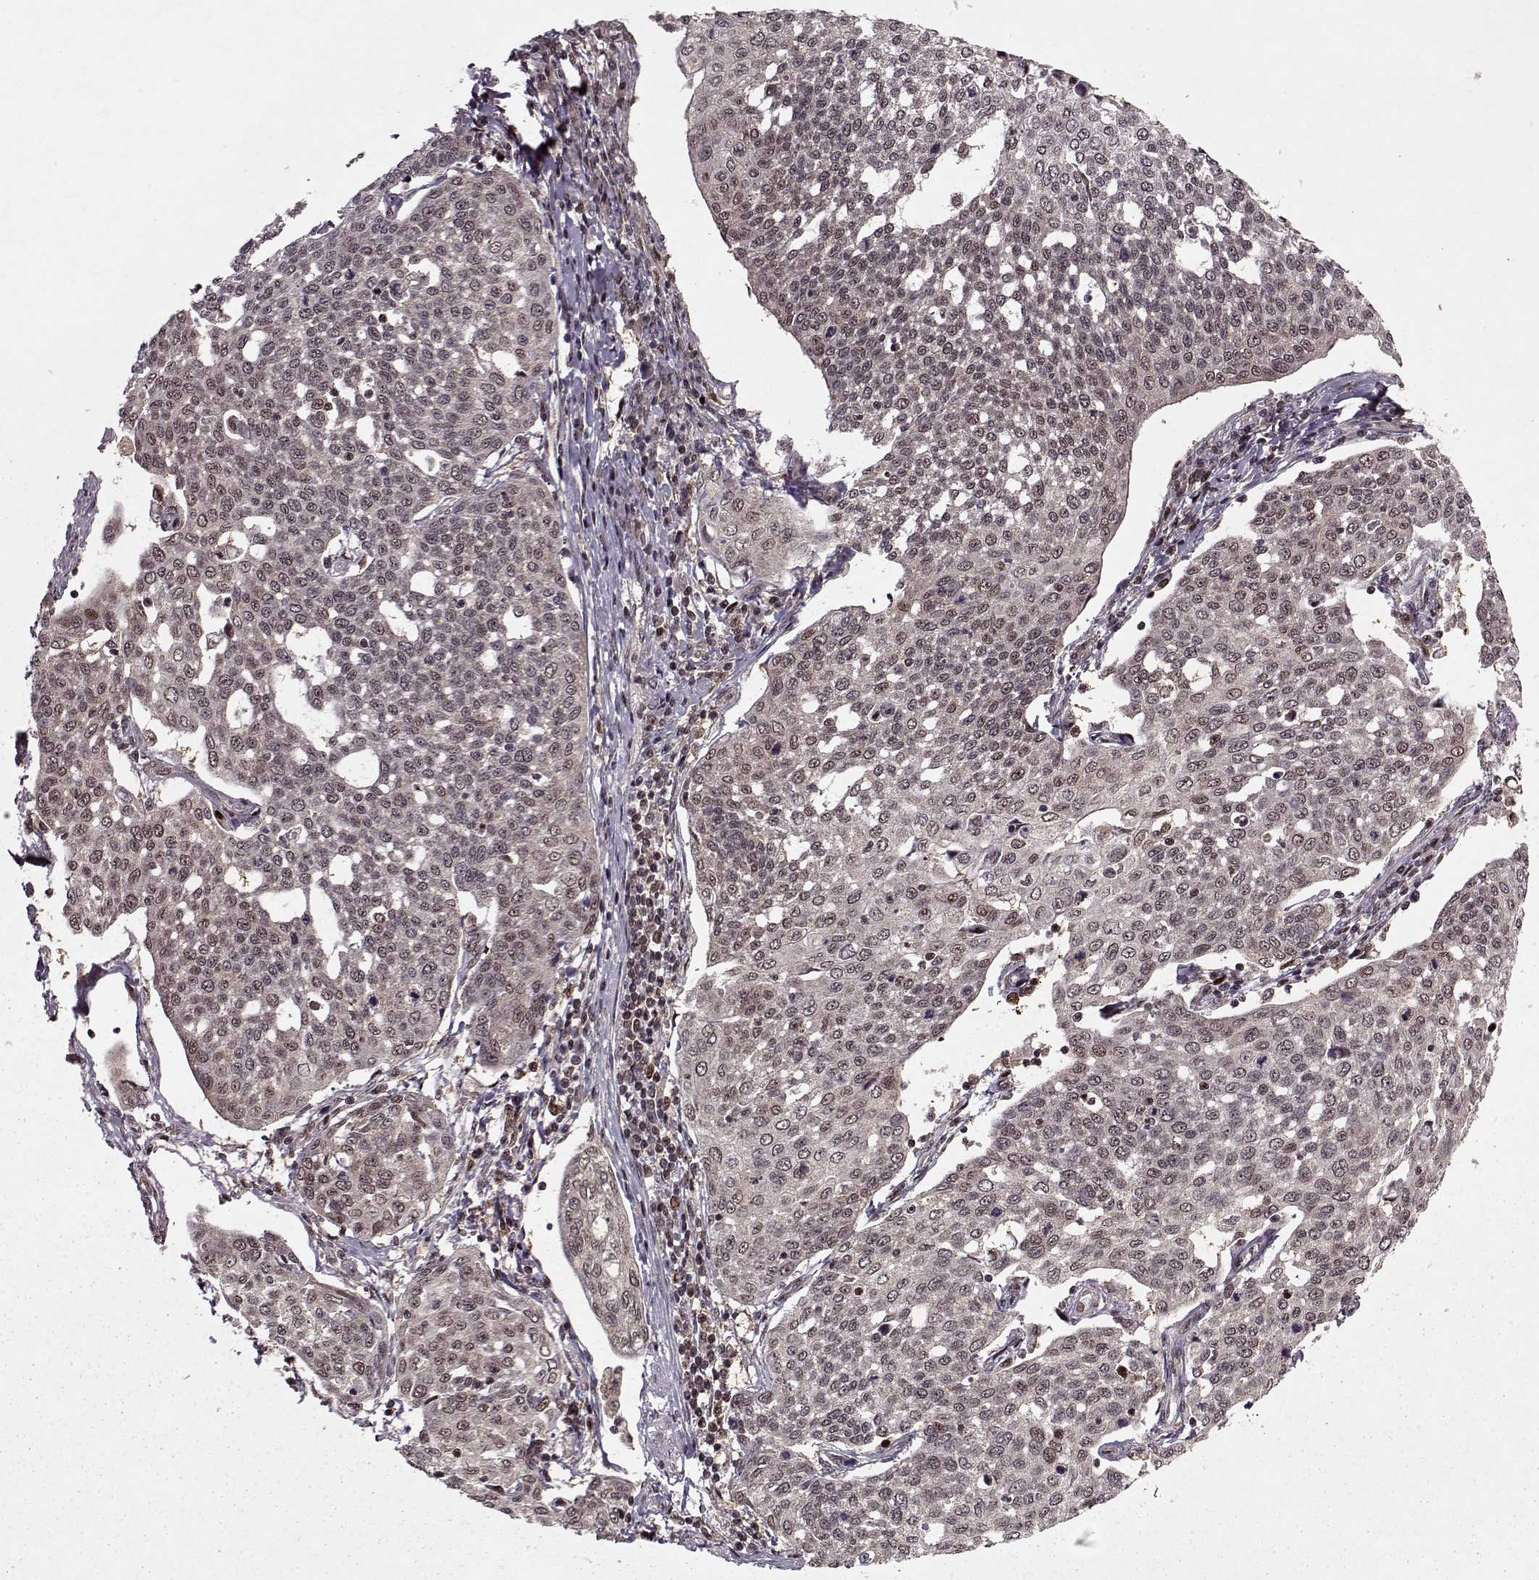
{"staining": {"intensity": "weak", "quantity": "<25%", "location": "nuclear"}, "tissue": "cervical cancer", "cell_type": "Tumor cells", "image_type": "cancer", "snomed": [{"axis": "morphology", "description": "Squamous cell carcinoma, NOS"}, {"axis": "topography", "description": "Cervix"}], "caption": "This is an IHC micrograph of cervical cancer. There is no positivity in tumor cells.", "gene": "PSMA7", "patient": {"sex": "female", "age": 34}}